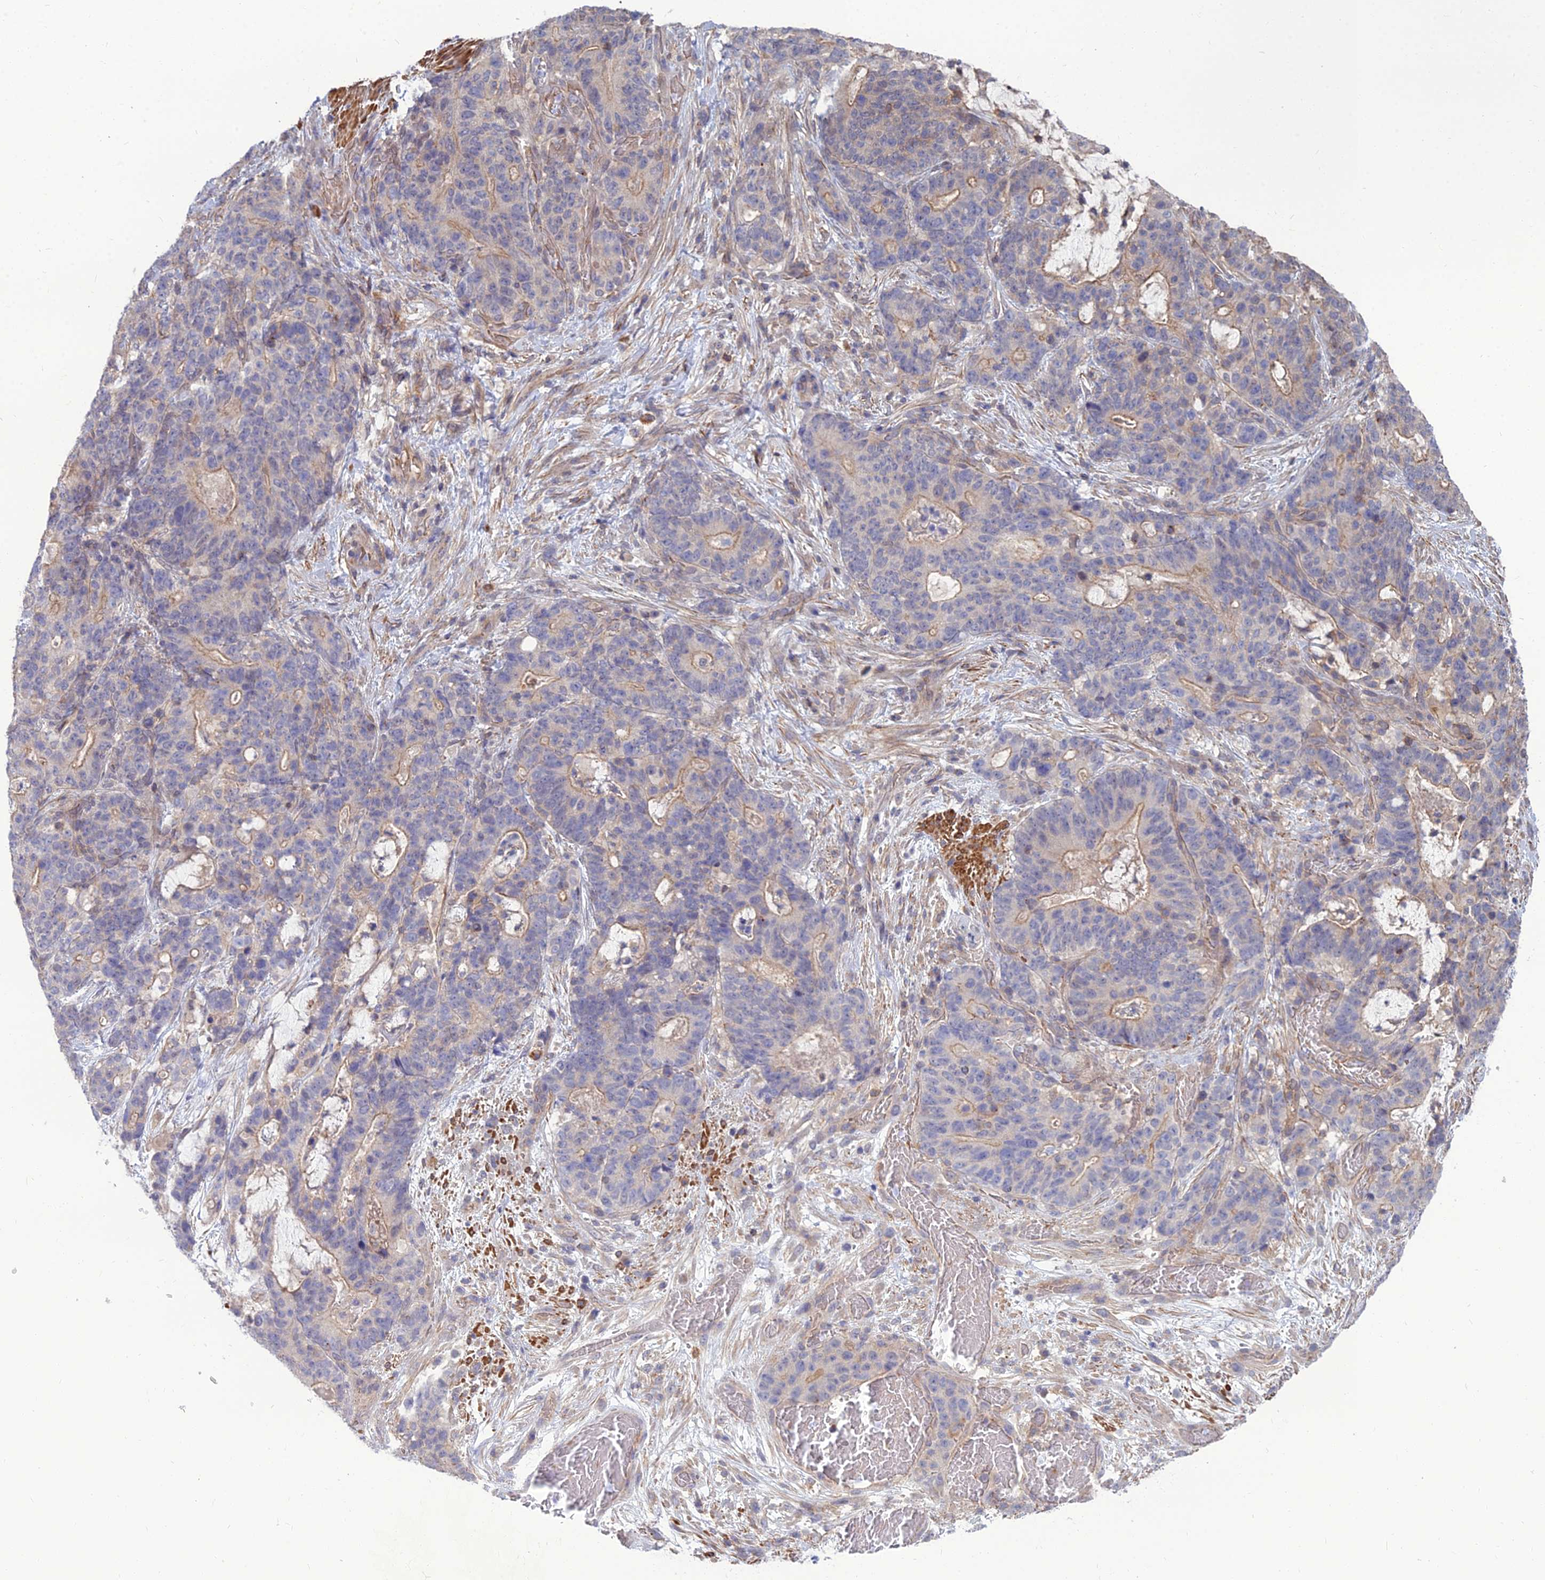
{"staining": {"intensity": "weak", "quantity": "25%-75%", "location": "cytoplasmic/membranous"}, "tissue": "stomach cancer", "cell_type": "Tumor cells", "image_type": "cancer", "snomed": [{"axis": "morphology", "description": "Normal tissue, NOS"}, {"axis": "morphology", "description": "Adenocarcinoma, NOS"}, {"axis": "topography", "description": "Stomach"}], "caption": "DAB immunohistochemical staining of stomach cancer (adenocarcinoma) exhibits weak cytoplasmic/membranous protein expression in about 25%-75% of tumor cells. The protein of interest is stained brown, and the nuclei are stained in blue (DAB (3,3'-diaminobenzidine) IHC with brightfield microscopy, high magnification).", "gene": "OPA3", "patient": {"sex": "female", "age": 64}}